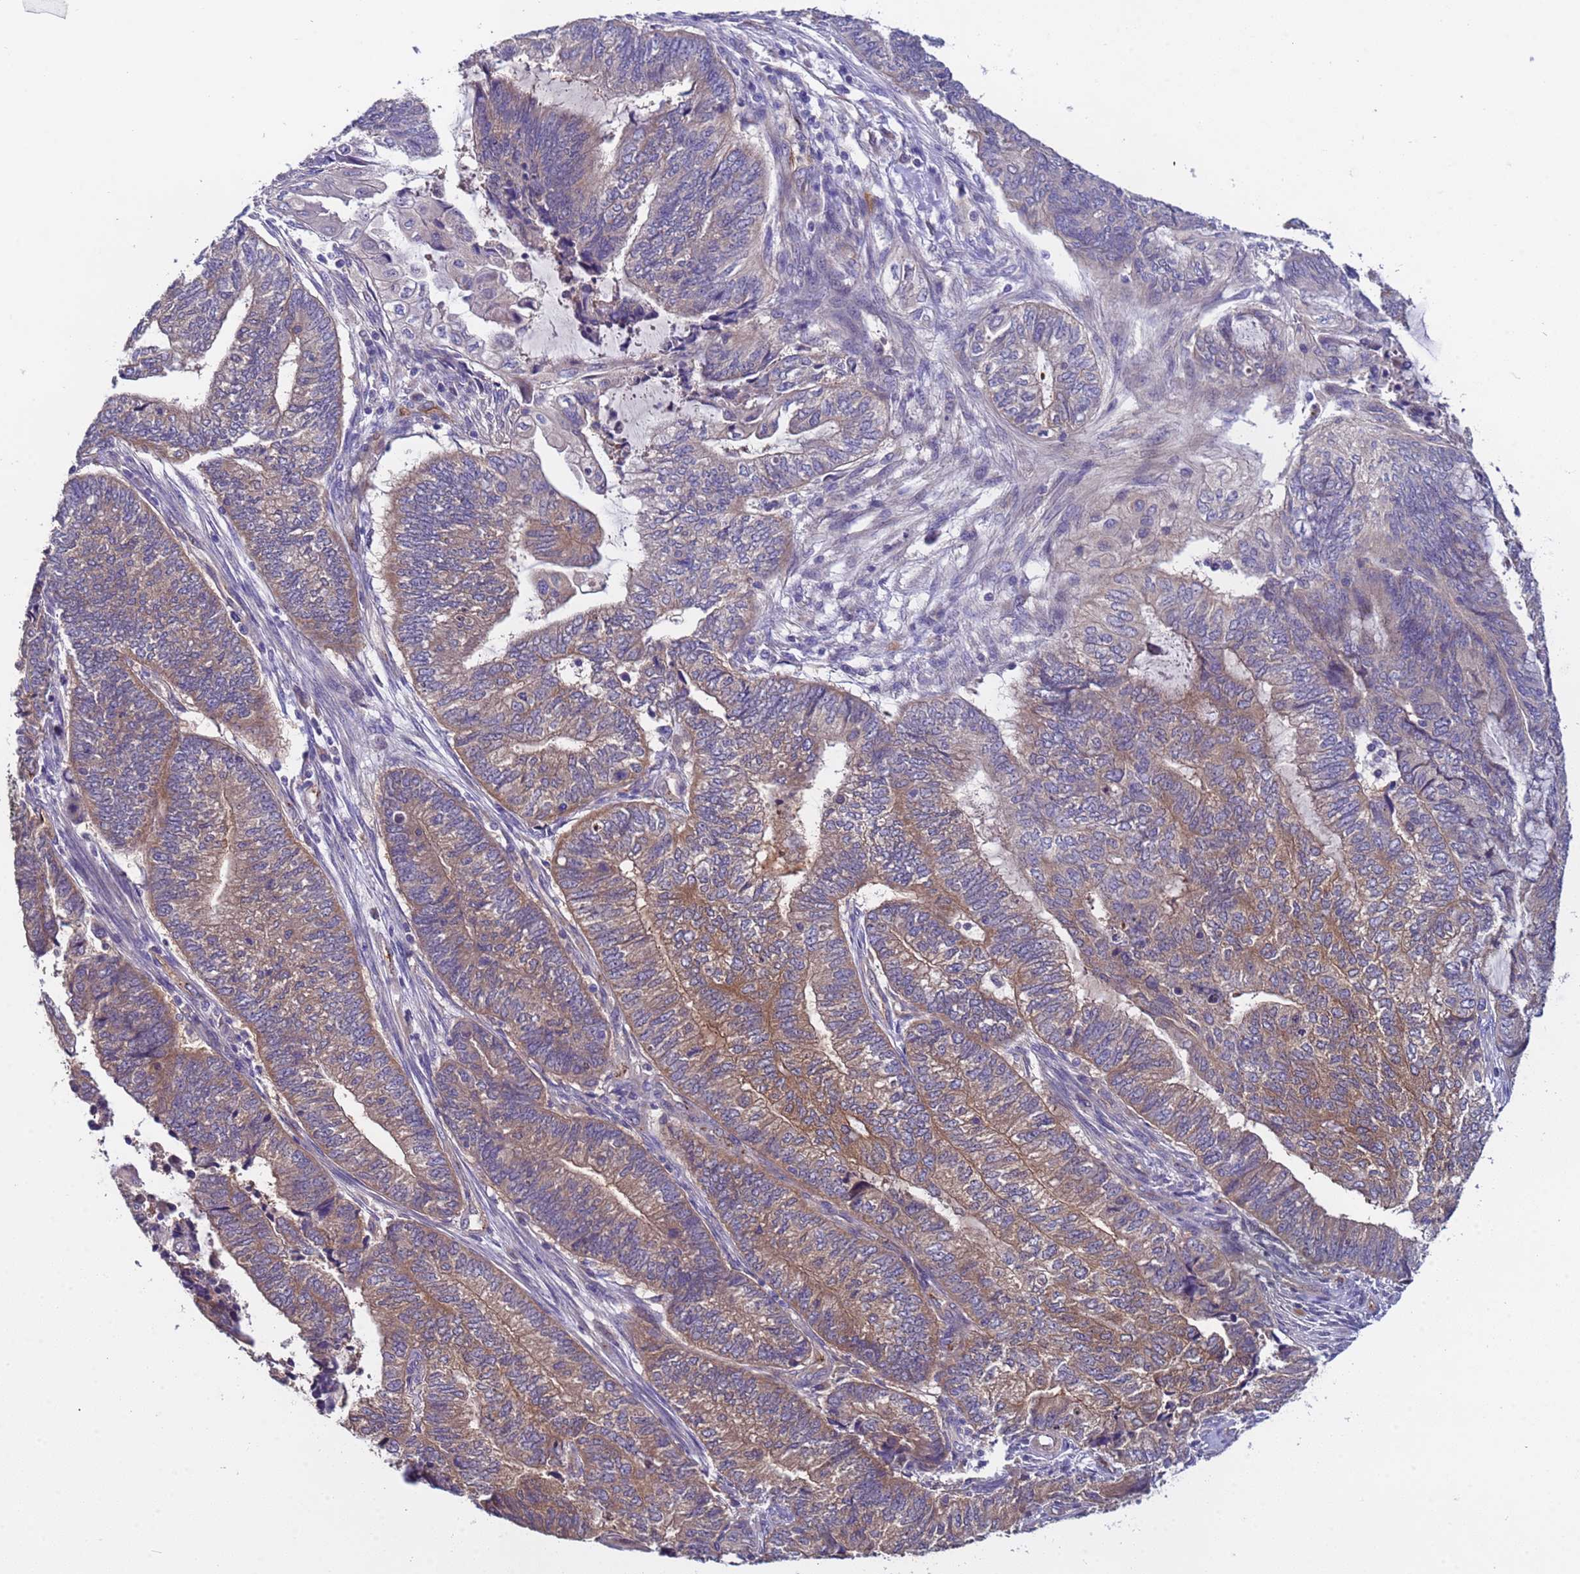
{"staining": {"intensity": "moderate", "quantity": "25%-75%", "location": "cytoplasmic/membranous"}, "tissue": "endometrial cancer", "cell_type": "Tumor cells", "image_type": "cancer", "snomed": [{"axis": "morphology", "description": "Adenocarcinoma, NOS"}, {"axis": "topography", "description": "Uterus"}, {"axis": "topography", "description": "Endometrium"}], "caption": "This is an image of immunohistochemistry staining of endometrial cancer, which shows moderate positivity in the cytoplasmic/membranous of tumor cells.", "gene": "ZNF248", "patient": {"sex": "female", "age": 70}}